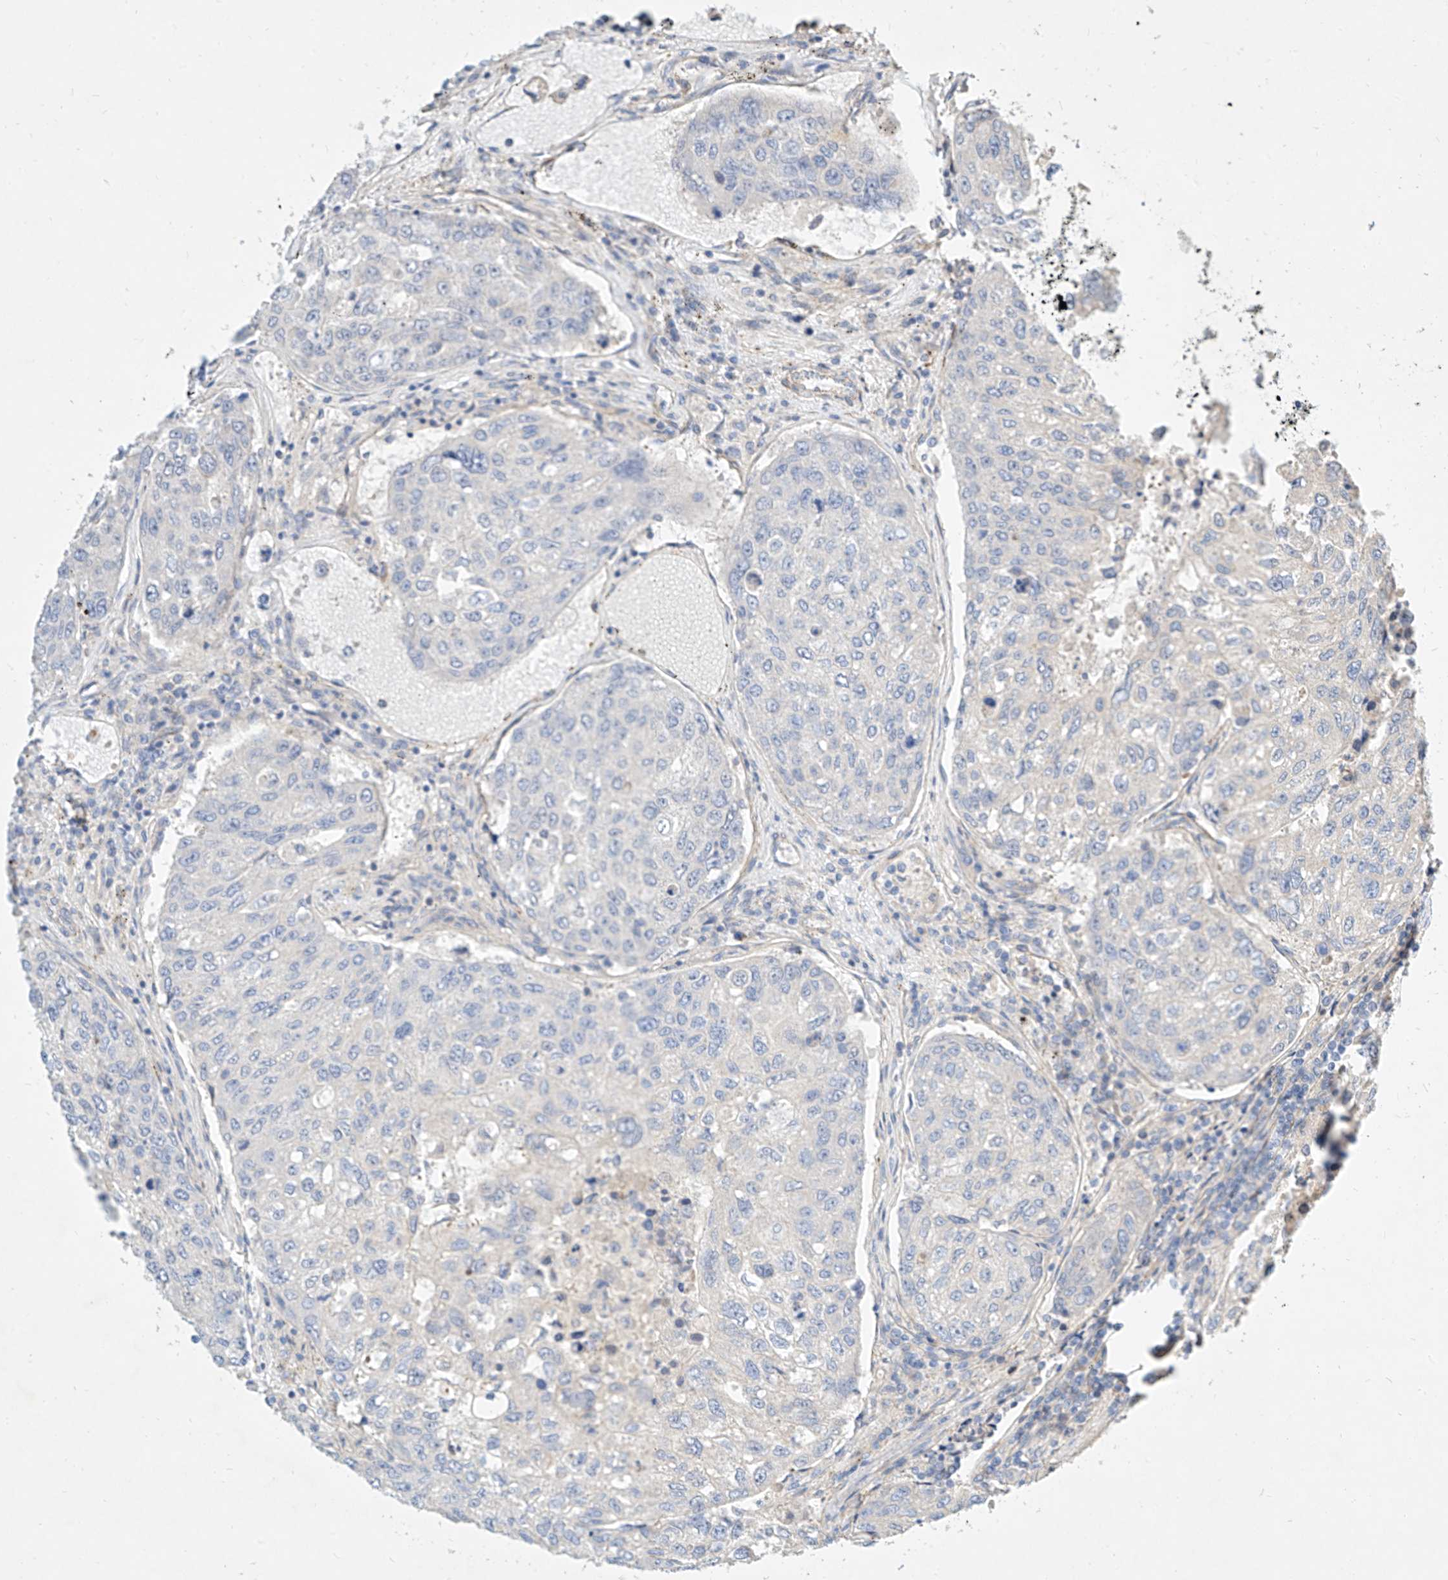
{"staining": {"intensity": "negative", "quantity": "none", "location": "none"}, "tissue": "urothelial cancer", "cell_type": "Tumor cells", "image_type": "cancer", "snomed": [{"axis": "morphology", "description": "Urothelial carcinoma, High grade"}, {"axis": "topography", "description": "Lymph node"}, {"axis": "topography", "description": "Urinary bladder"}], "caption": "DAB immunohistochemical staining of high-grade urothelial carcinoma shows no significant staining in tumor cells.", "gene": "KCNH5", "patient": {"sex": "male", "age": 51}}